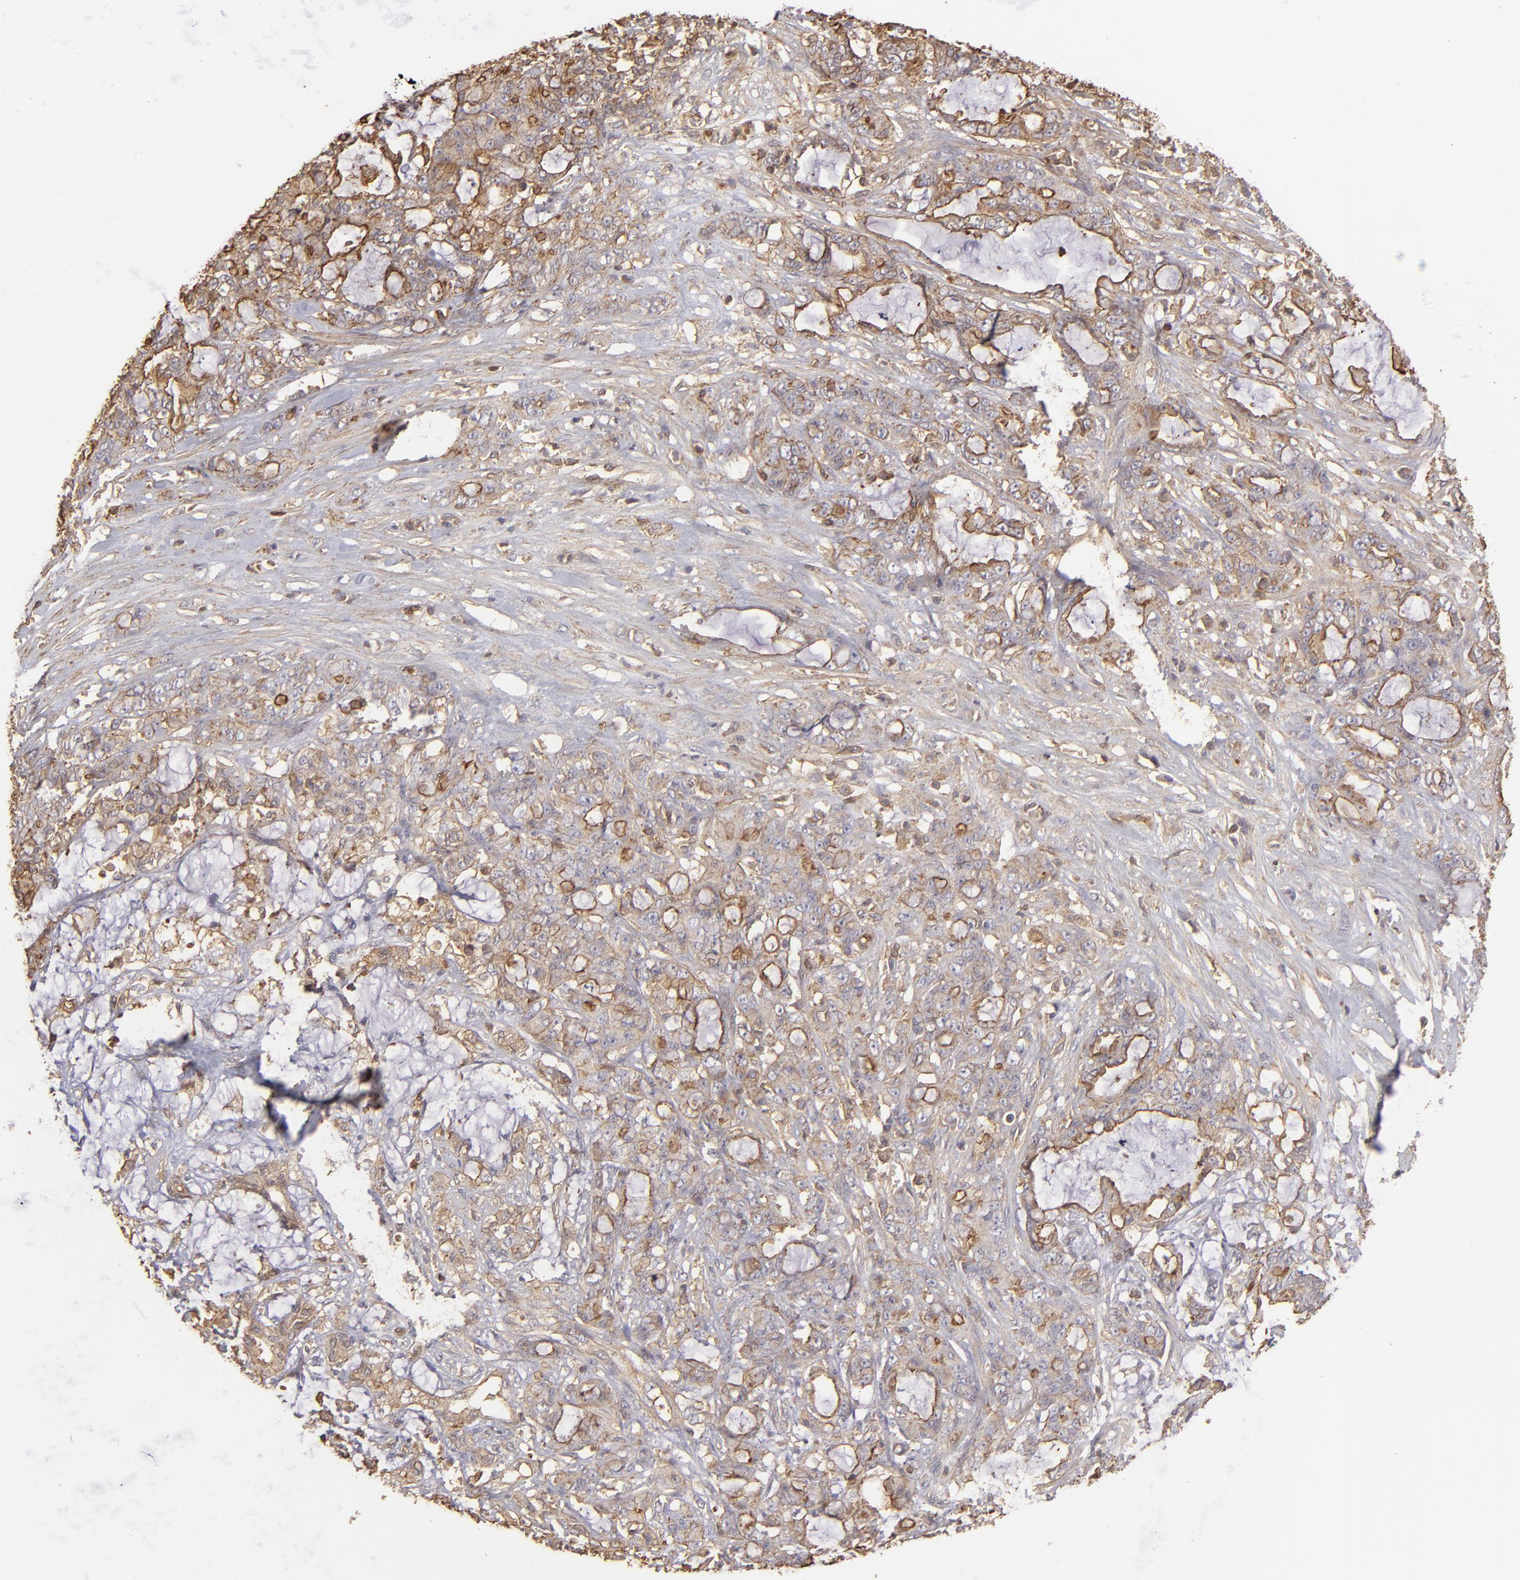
{"staining": {"intensity": "moderate", "quantity": ">75%", "location": "cytoplasmic/membranous"}, "tissue": "pancreatic cancer", "cell_type": "Tumor cells", "image_type": "cancer", "snomed": [{"axis": "morphology", "description": "Adenocarcinoma, NOS"}, {"axis": "topography", "description": "Pancreas"}], "caption": "The photomicrograph displays immunohistochemical staining of pancreatic cancer (adenocarcinoma). There is moderate cytoplasmic/membranous staining is present in approximately >75% of tumor cells.", "gene": "ACTB", "patient": {"sex": "female", "age": 73}}